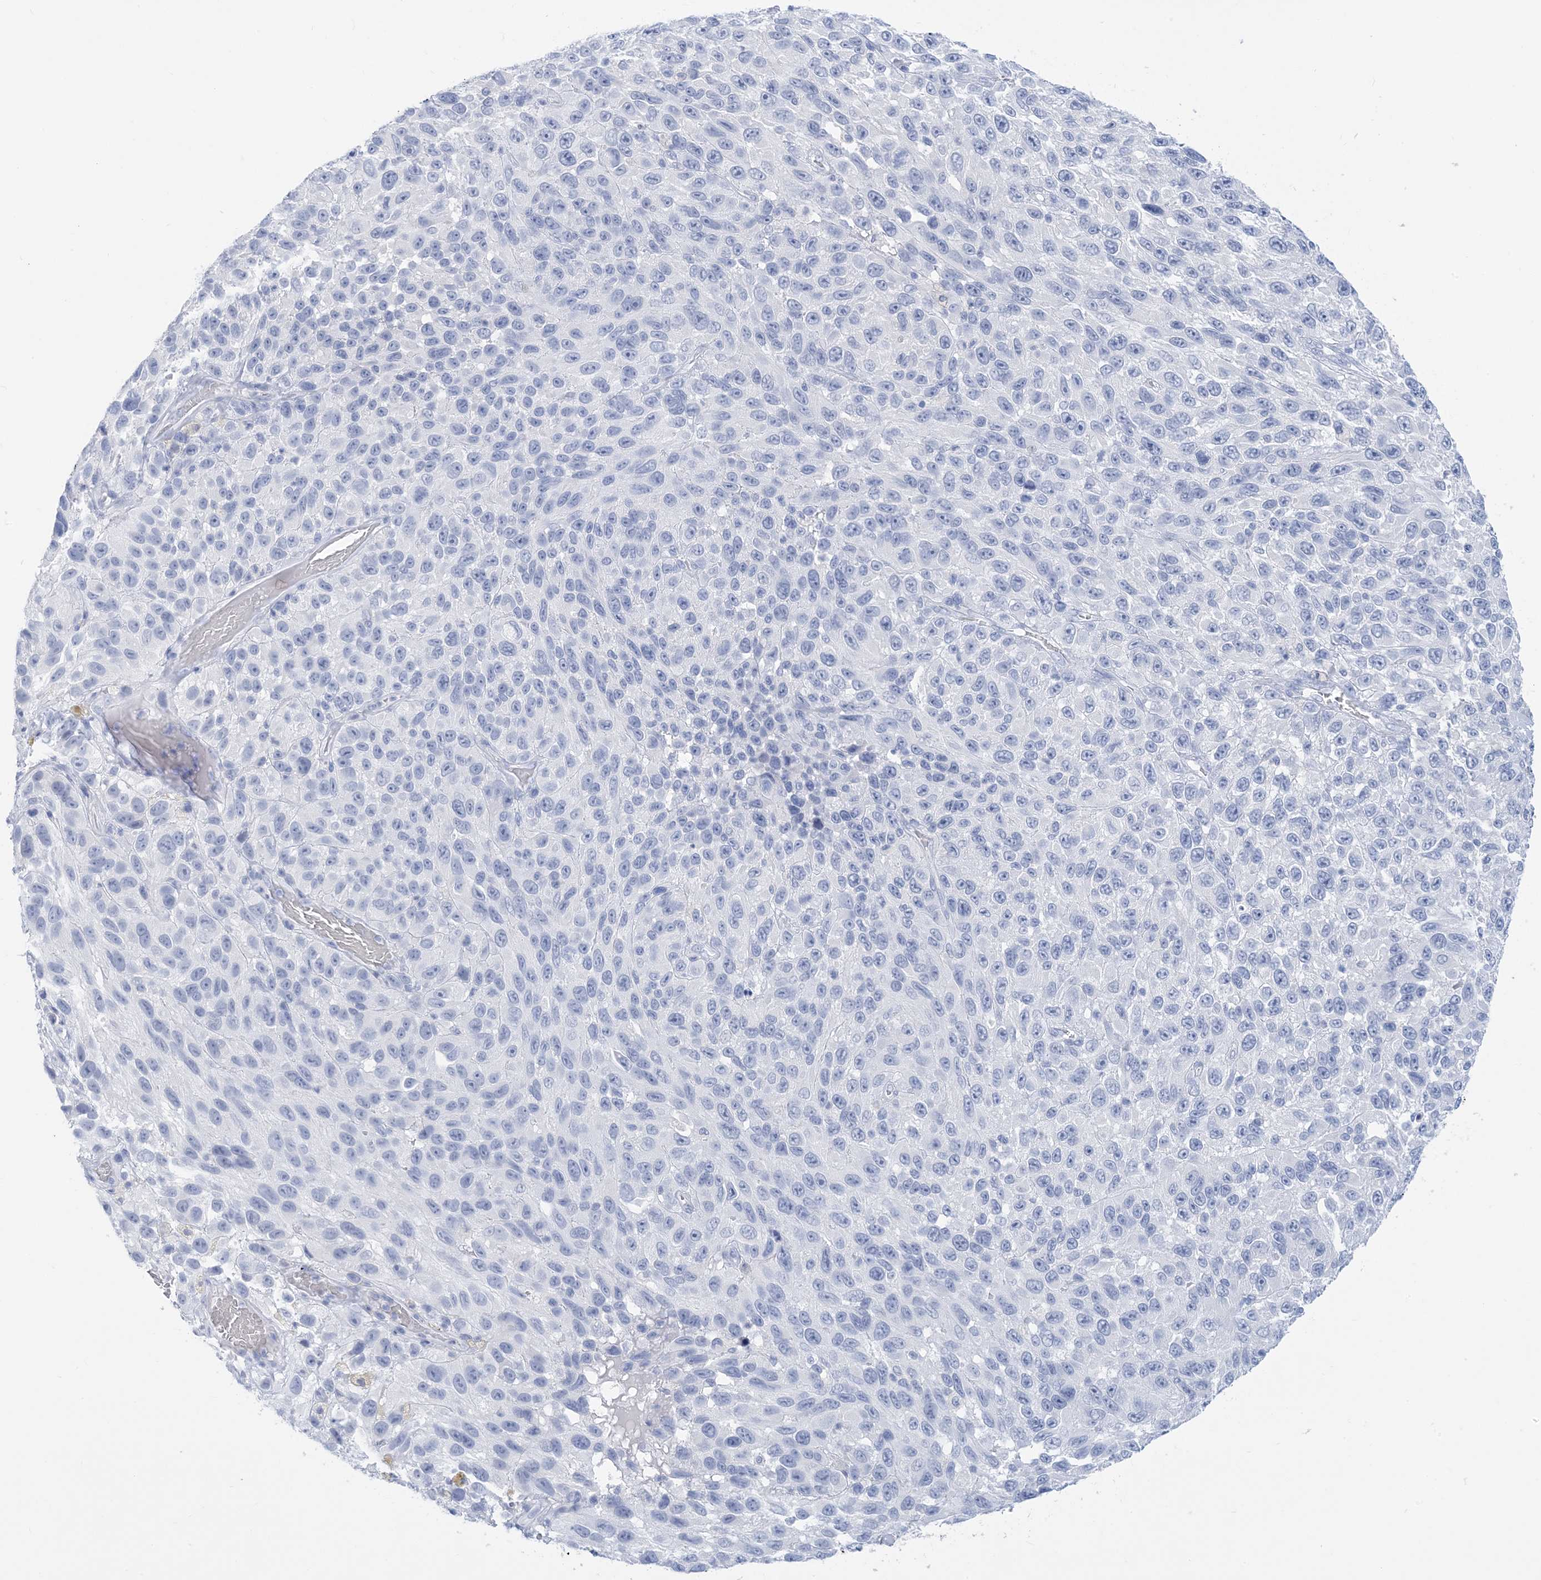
{"staining": {"intensity": "negative", "quantity": "none", "location": "none"}, "tissue": "melanoma", "cell_type": "Tumor cells", "image_type": "cancer", "snomed": [{"axis": "morphology", "description": "Malignant melanoma, NOS"}, {"axis": "topography", "description": "Skin"}], "caption": "Photomicrograph shows no protein staining in tumor cells of melanoma tissue. (DAB (3,3'-diaminobenzidine) immunohistochemistry (IHC) visualized using brightfield microscopy, high magnification).", "gene": "SH3YL1", "patient": {"sex": "female", "age": 96}}